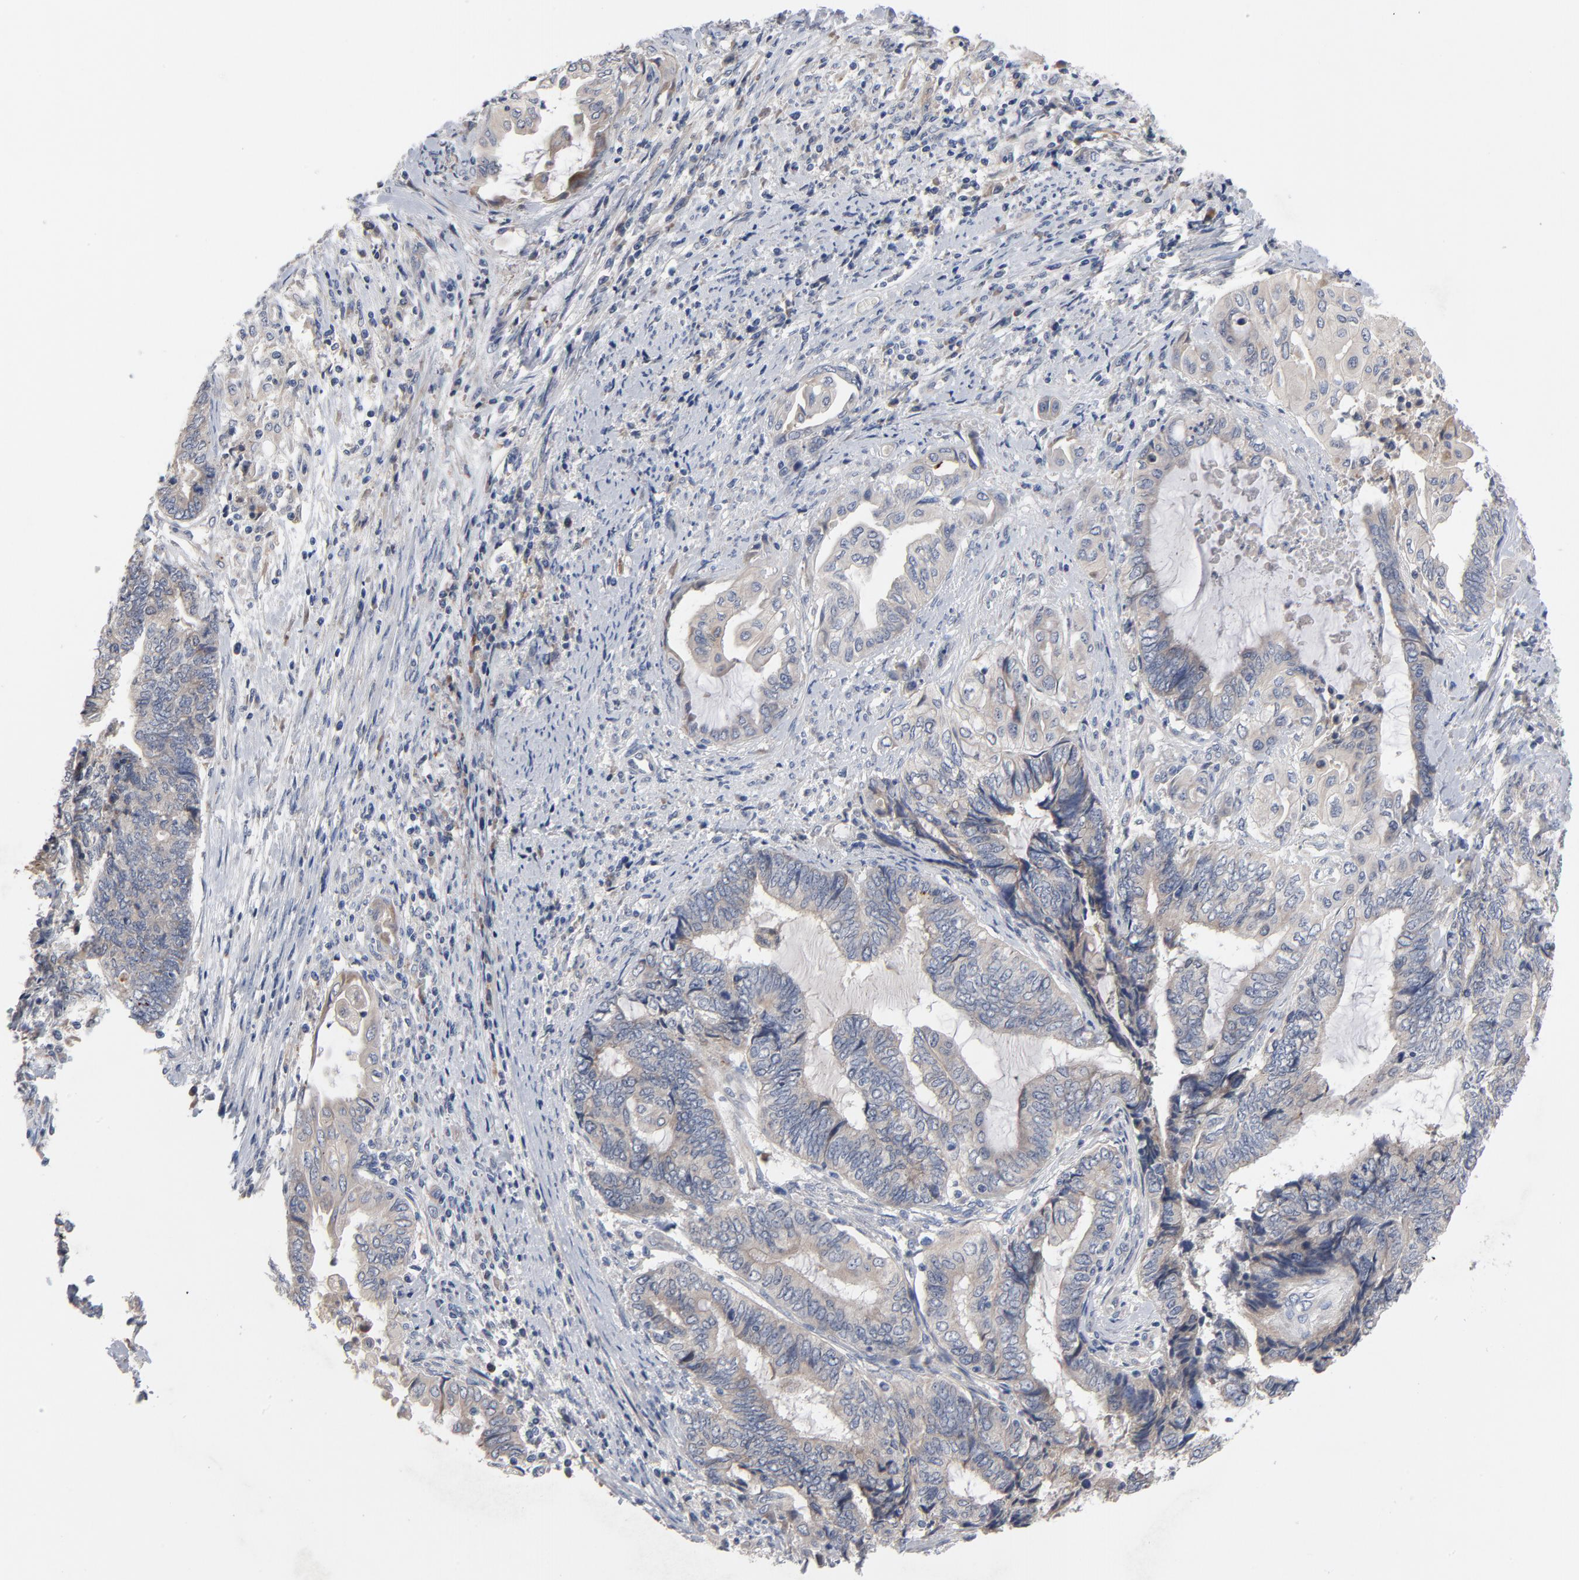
{"staining": {"intensity": "weak", "quantity": ">75%", "location": "cytoplasmic/membranous"}, "tissue": "endometrial cancer", "cell_type": "Tumor cells", "image_type": "cancer", "snomed": [{"axis": "morphology", "description": "Adenocarcinoma, NOS"}, {"axis": "topography", "description": "Uterus"}, {"axis": "topography", "description": "Endometrium"}], "caption": "Endometrial adenocarcinoma was stained to show a protein in brown. There is low levels of weak cytoplasmic/membranous staining in about >75% of tumor cells.", "gene": "CCDC134", "patient": {"sex": "female", "age": 70}}